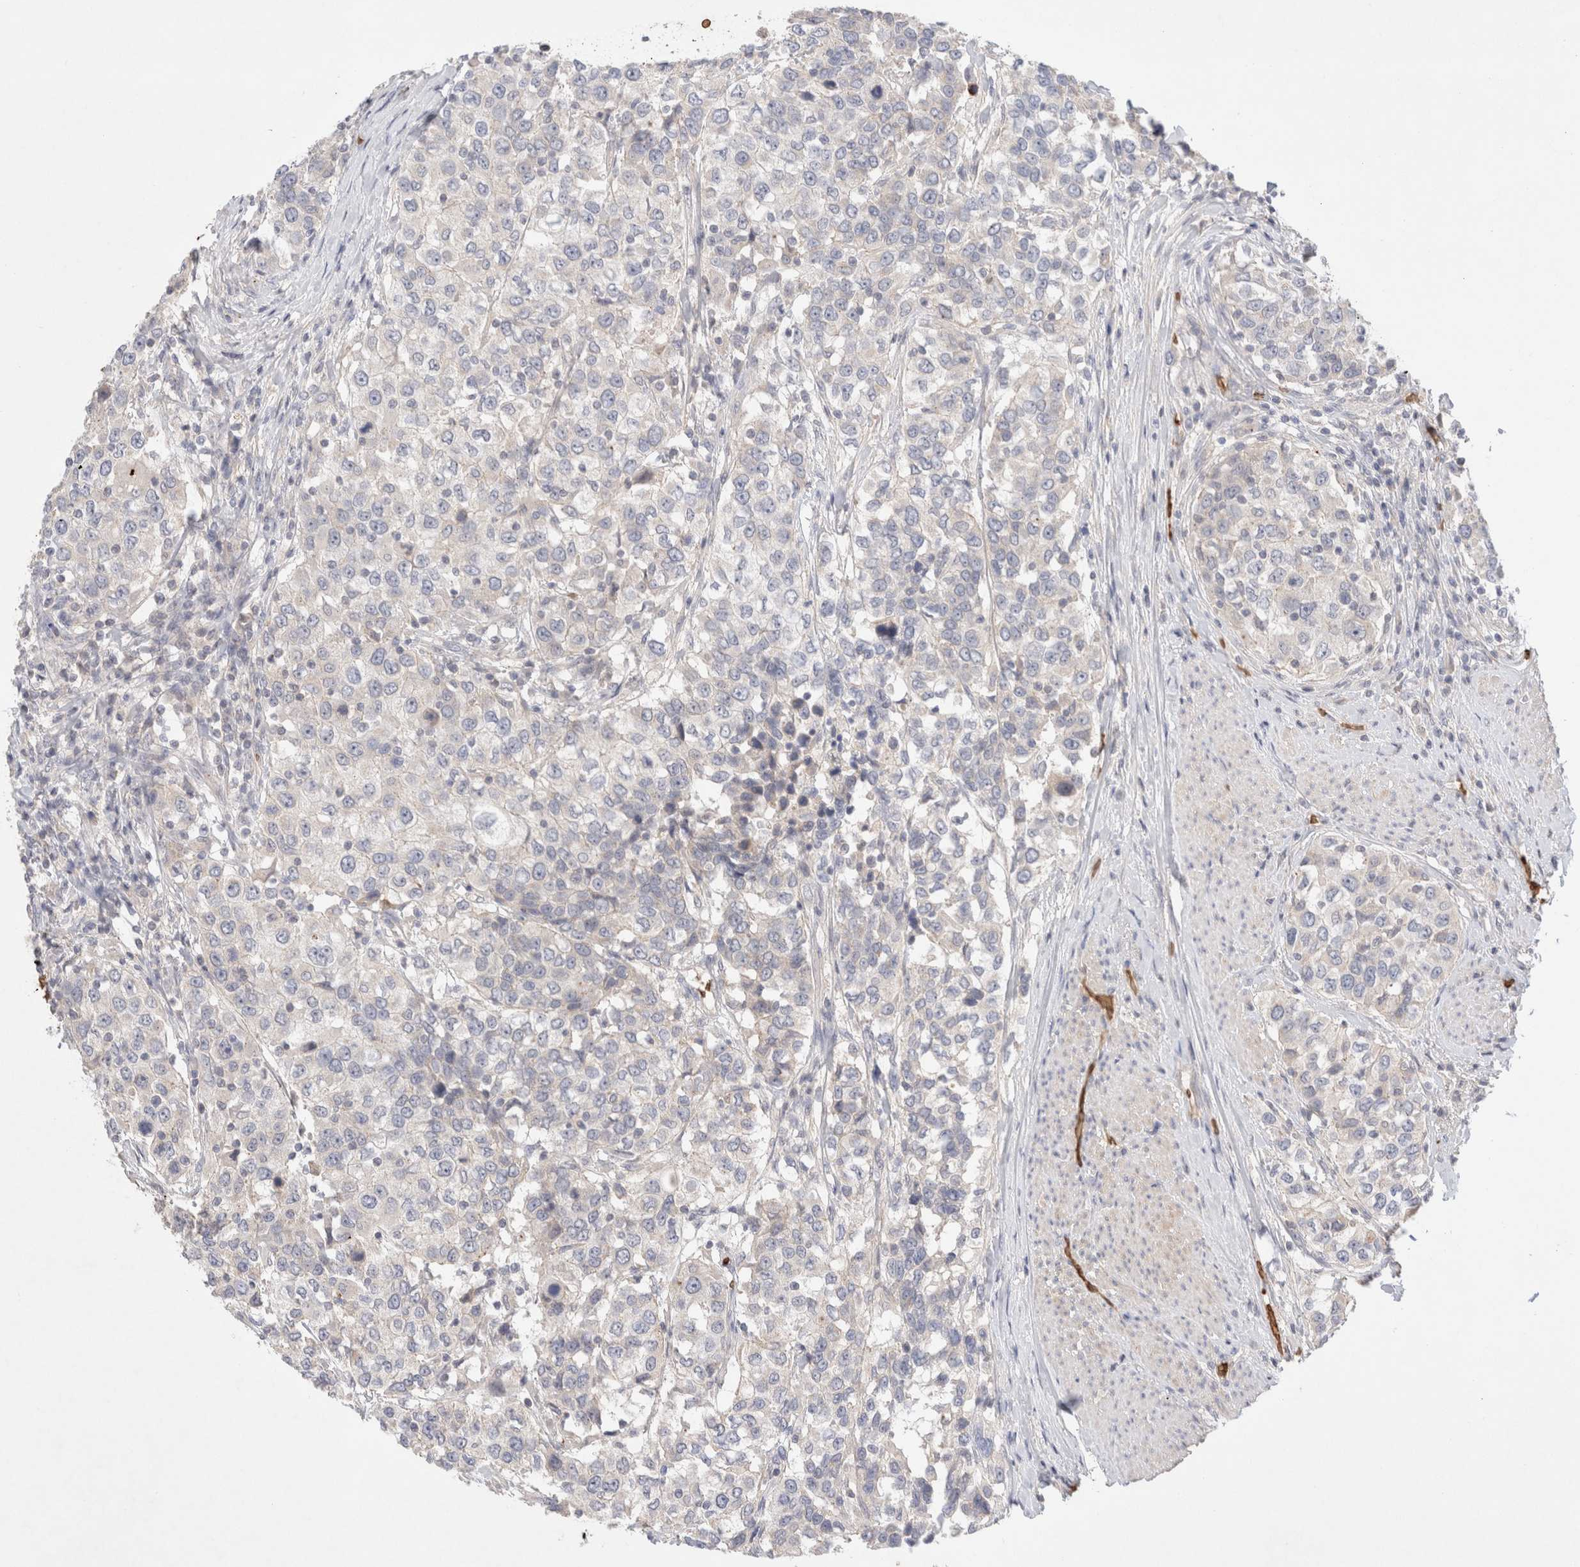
{"staining": {"intensity": "weak", "quantity": "<25%", "location": "cytoplasmic/membranous"}, "tissue": "urothelial cancer", "cell_type": "Tumor cells", "image_type": "cancer", "snomed": [{"axis": "morphology", "description": "Urothelial carcinoma, High grade"}, {"axis": "topography", "description": "Urinary bladder"}], "caption": "Urothelial cancer stained for a protein using immunohistochemistry (IHC) shows no positivity tumor cells.", "gene": "MST1", "patient": {"sex": "female", "age": 80}}